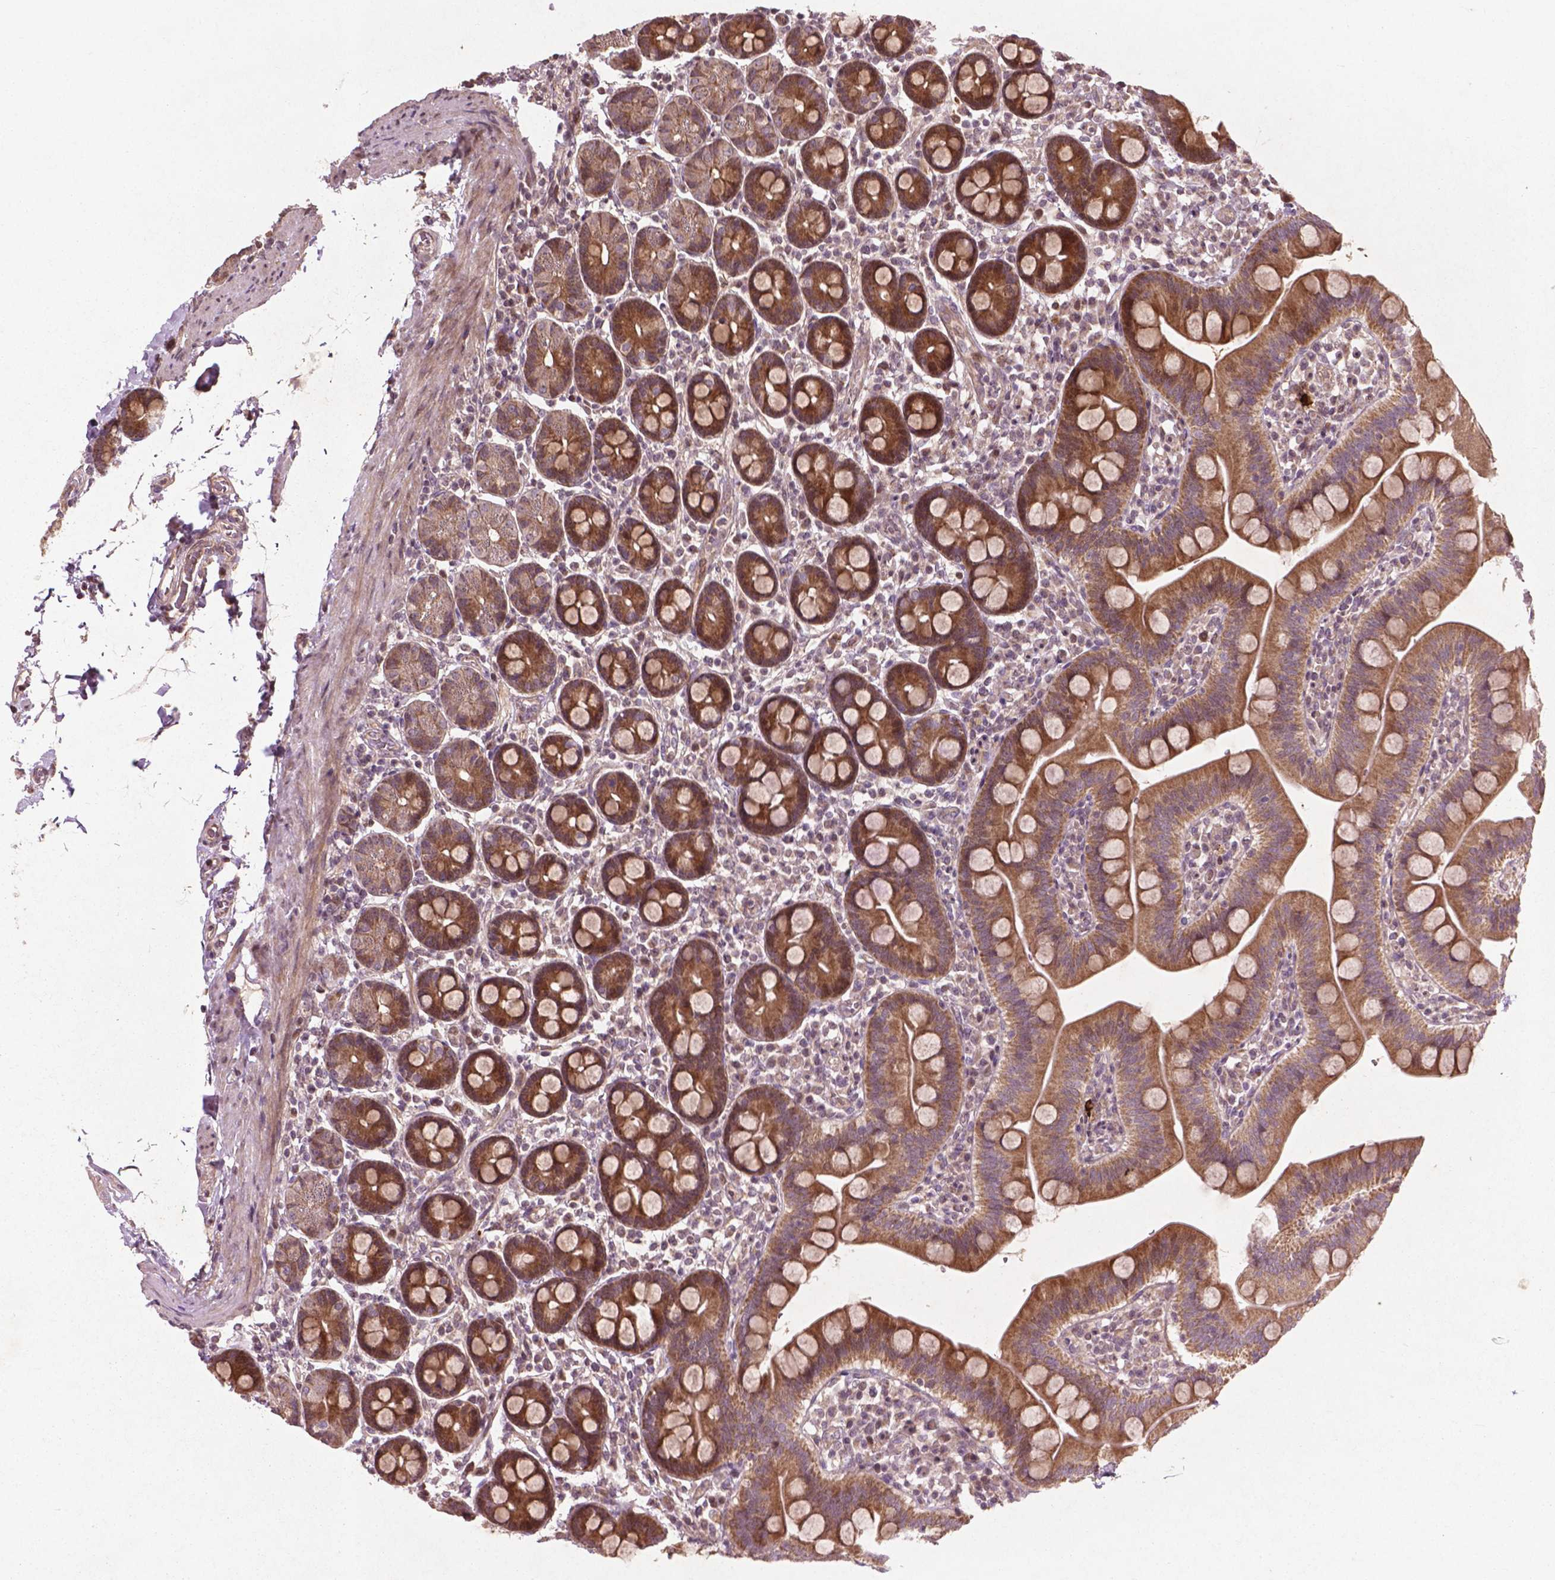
{"staining": {"intensity": "strong", "quantity": ">75%", "location": "cytoplasmic/membranous"}, "tissue": "duodenum", "cell_type": "Glandular cells", "image_type": "normal", "snomed": [{"axis": "morphology", "description": "Normal tissue, NOS"}, {"axis": "topography", "description": "Pancreas"}, {"axis": "topography", "description": "Duodenum"}], "caption": "This histopathology image shows IHC staining of normal human duodenum, with high strong cytoplasmic/membranous positivity in about >75% of glandular cells.", "gene": "B3GALNT2", "patient": {"sex": "male", "age": 59}}